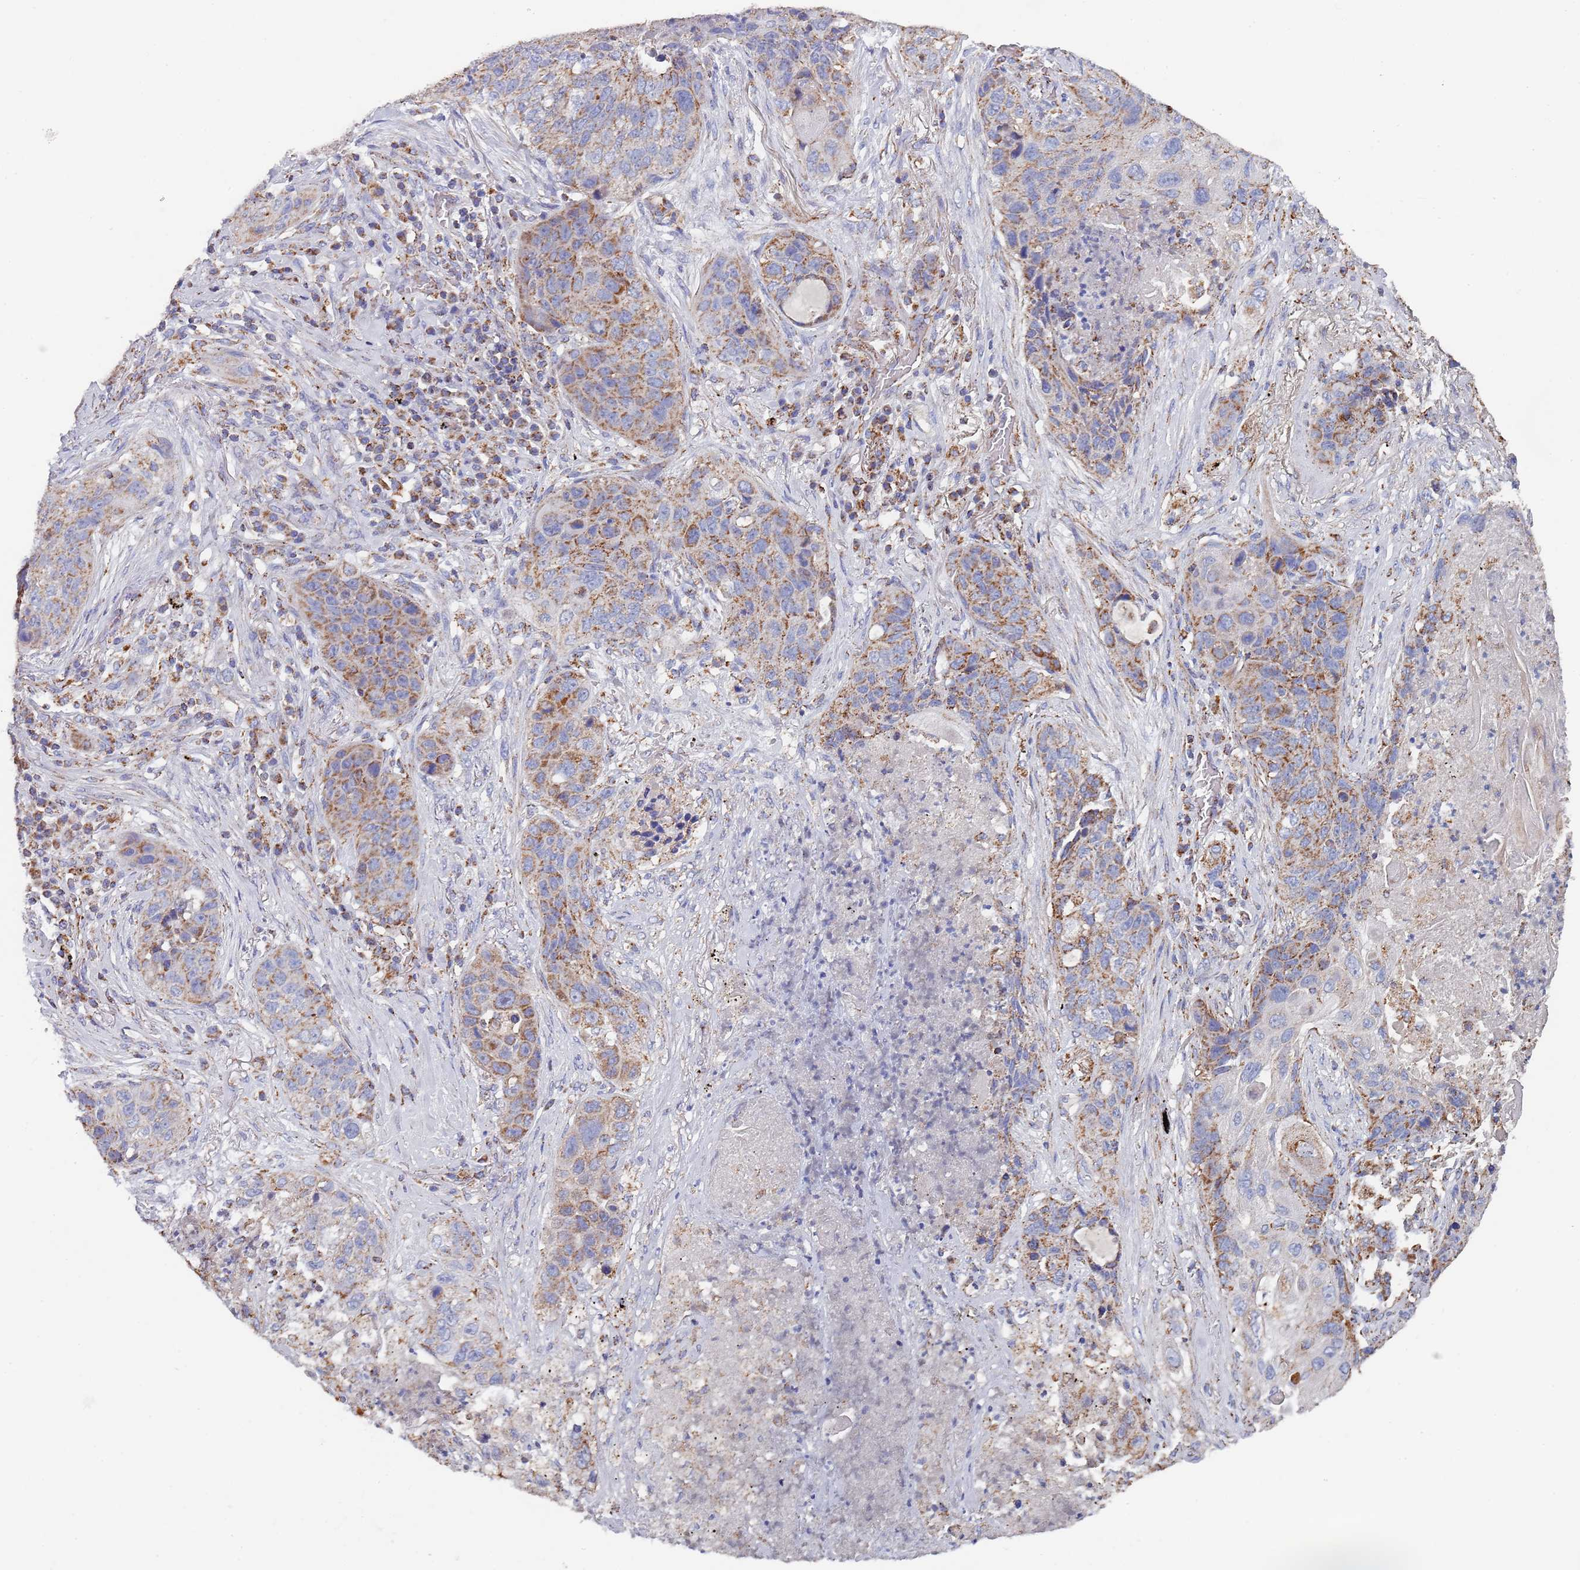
{"staining": {"intensity": "moderate", "quantity": ">75%", "location": "cytoplasmic/membranous"}, "tissue": "lung cancer", "cell_type": "Tumor cells", "image_type": "cancer", "snomed": [{"axis": "morphology", "description": "Squamous cell carcinoma, NOS"}, {"axis": "topography", "description": "Lung"}], "caption": "Human lung squamous cell carcinoma stained with a protein marker exhibits moderate staining in tumor cells.", "gene": "PGP", "patient": {"sex": "female", "age": 63}}